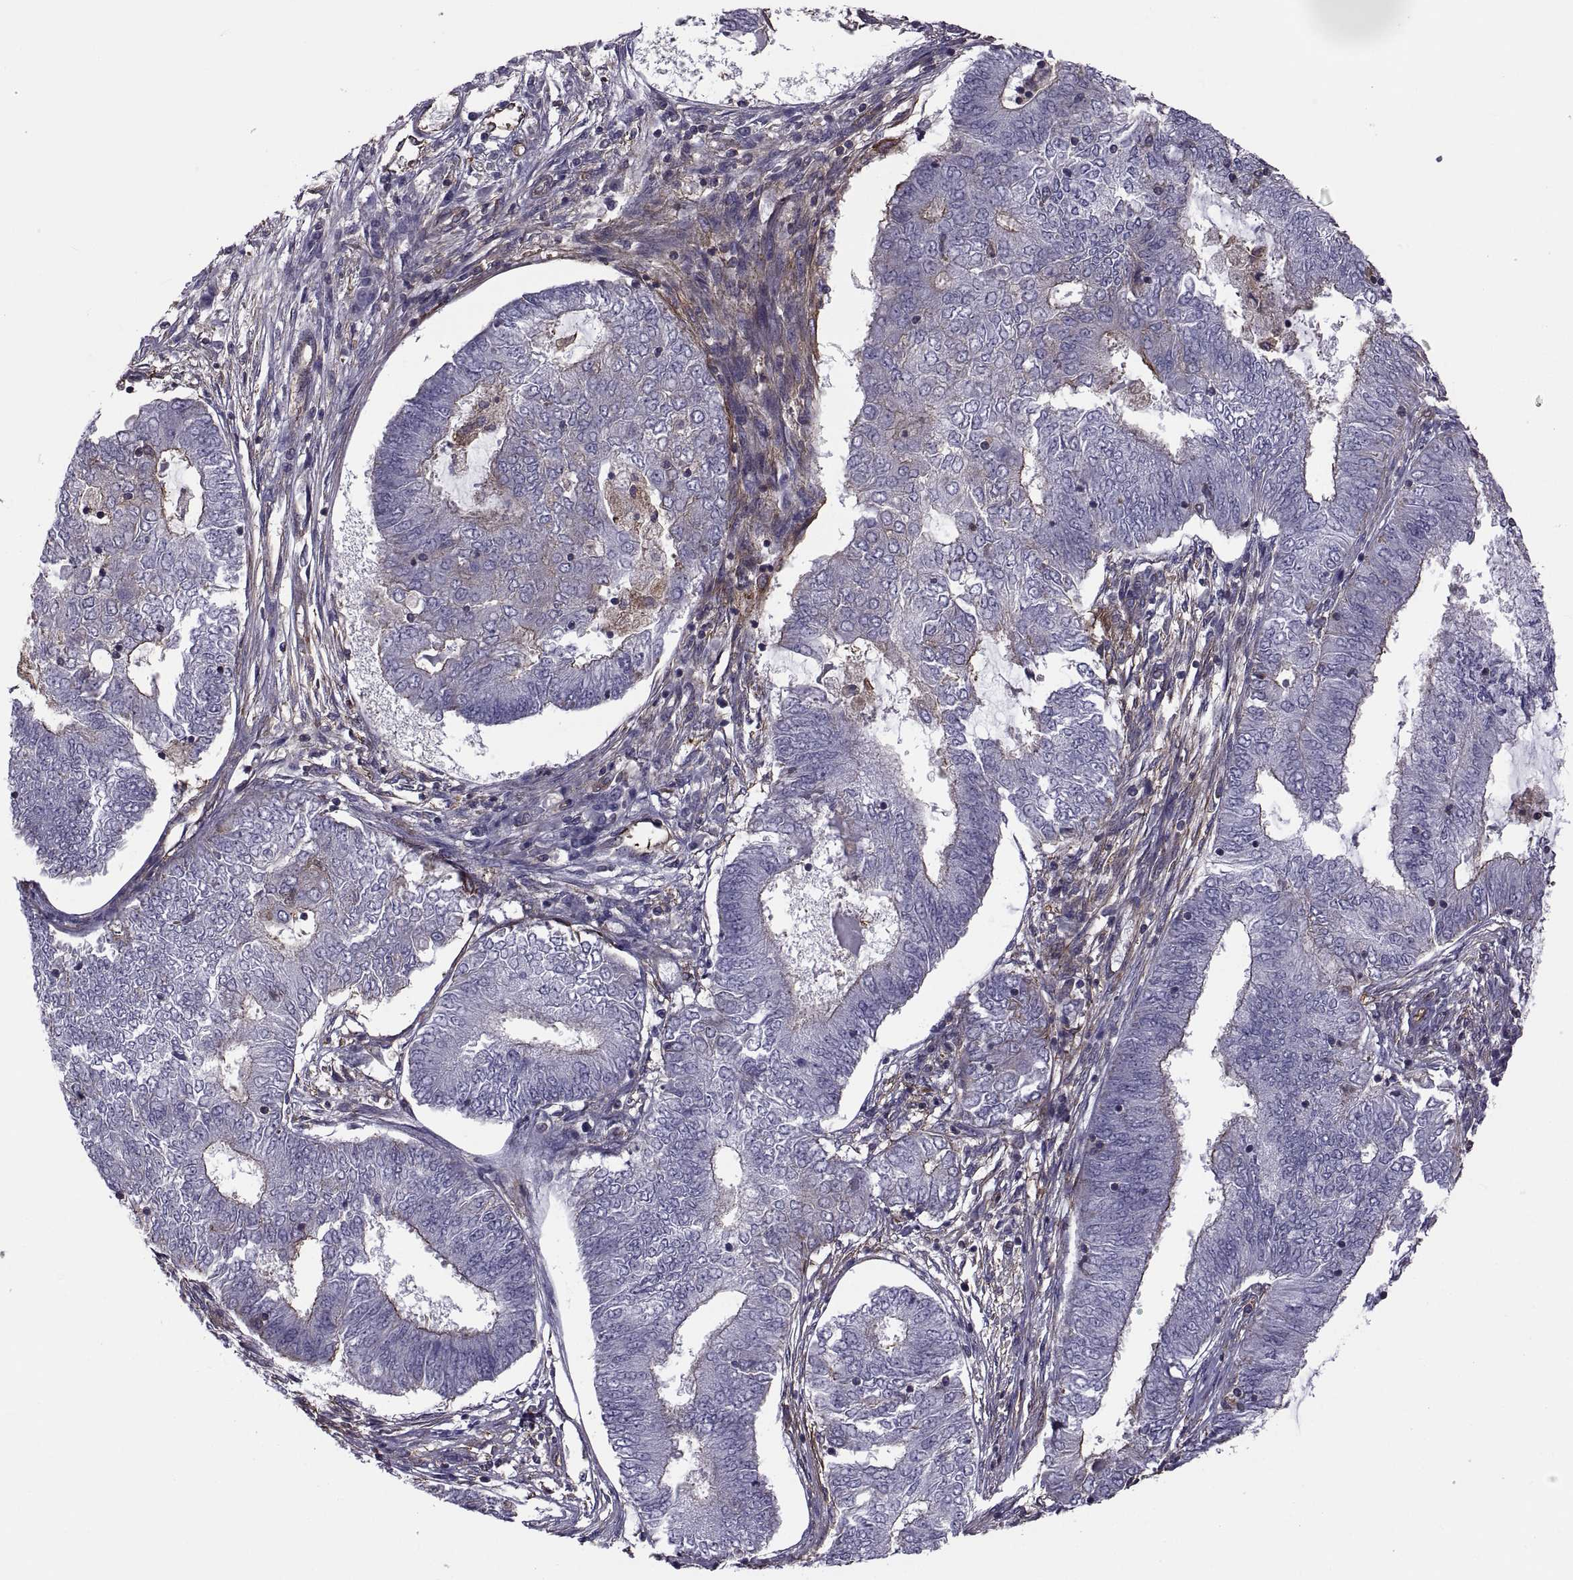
{"staining": {"intensity": "negative", "quantity": "none", "location": "none"}, "tissue": "endometrial cancer", "cell_type": "Tumor cells", "image_type": "cancer", "snomed": [{"axis": "morphology", "description": "Adenocarcinoma, NOS"}, {"axis": "topography", "description": "Endometrium"}], "caption": "Immunohistochemistry image of neoplastic tissue: human endometrial cancer (adenocarcinoma) stained with DAB shows no significant protein positivity in tumor cells.", "gene": "MYH9", "patient": {"sex": "female", "age": 62}}